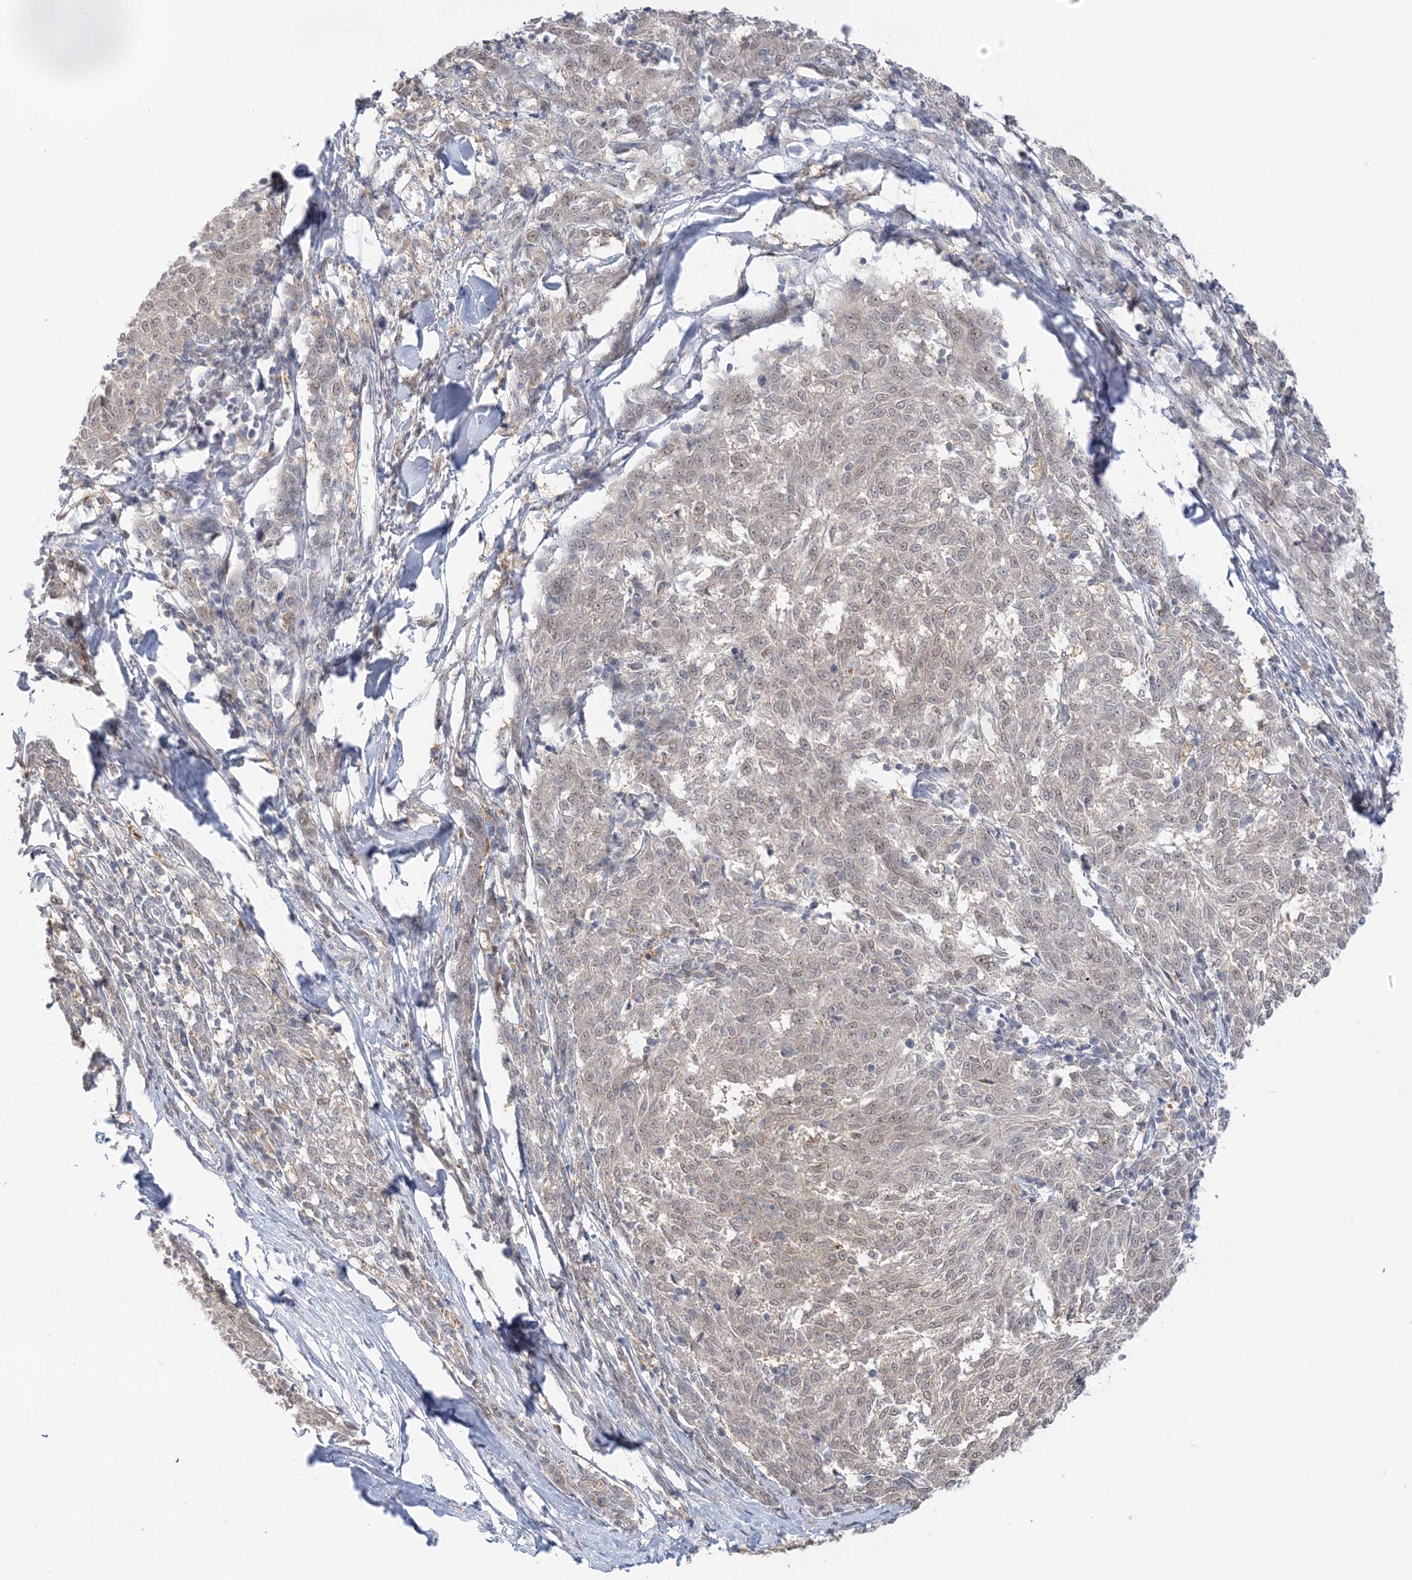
{"staining": {"intensity": "weak", "quantity": "25%-75%", "location": "nuclear"}, "tissue": "melanoma", "cell_type": "Tumor cells", "image_type": "cancer", "snomed": [{"axis": "morphology", "description": "Malignant melanoma, NOS"}, {"axis": "topography", "description": "Skin"}], "caption": "Immunohistochemistry (IHC) histopathology image of human malignant melanoma stained for a protein (brown), which exhibits low levels of weak nuclear positivity in about 25%-75% of tumor cells.", "gene": "THADA", "patient": {"sex": "female", "age": 72}}